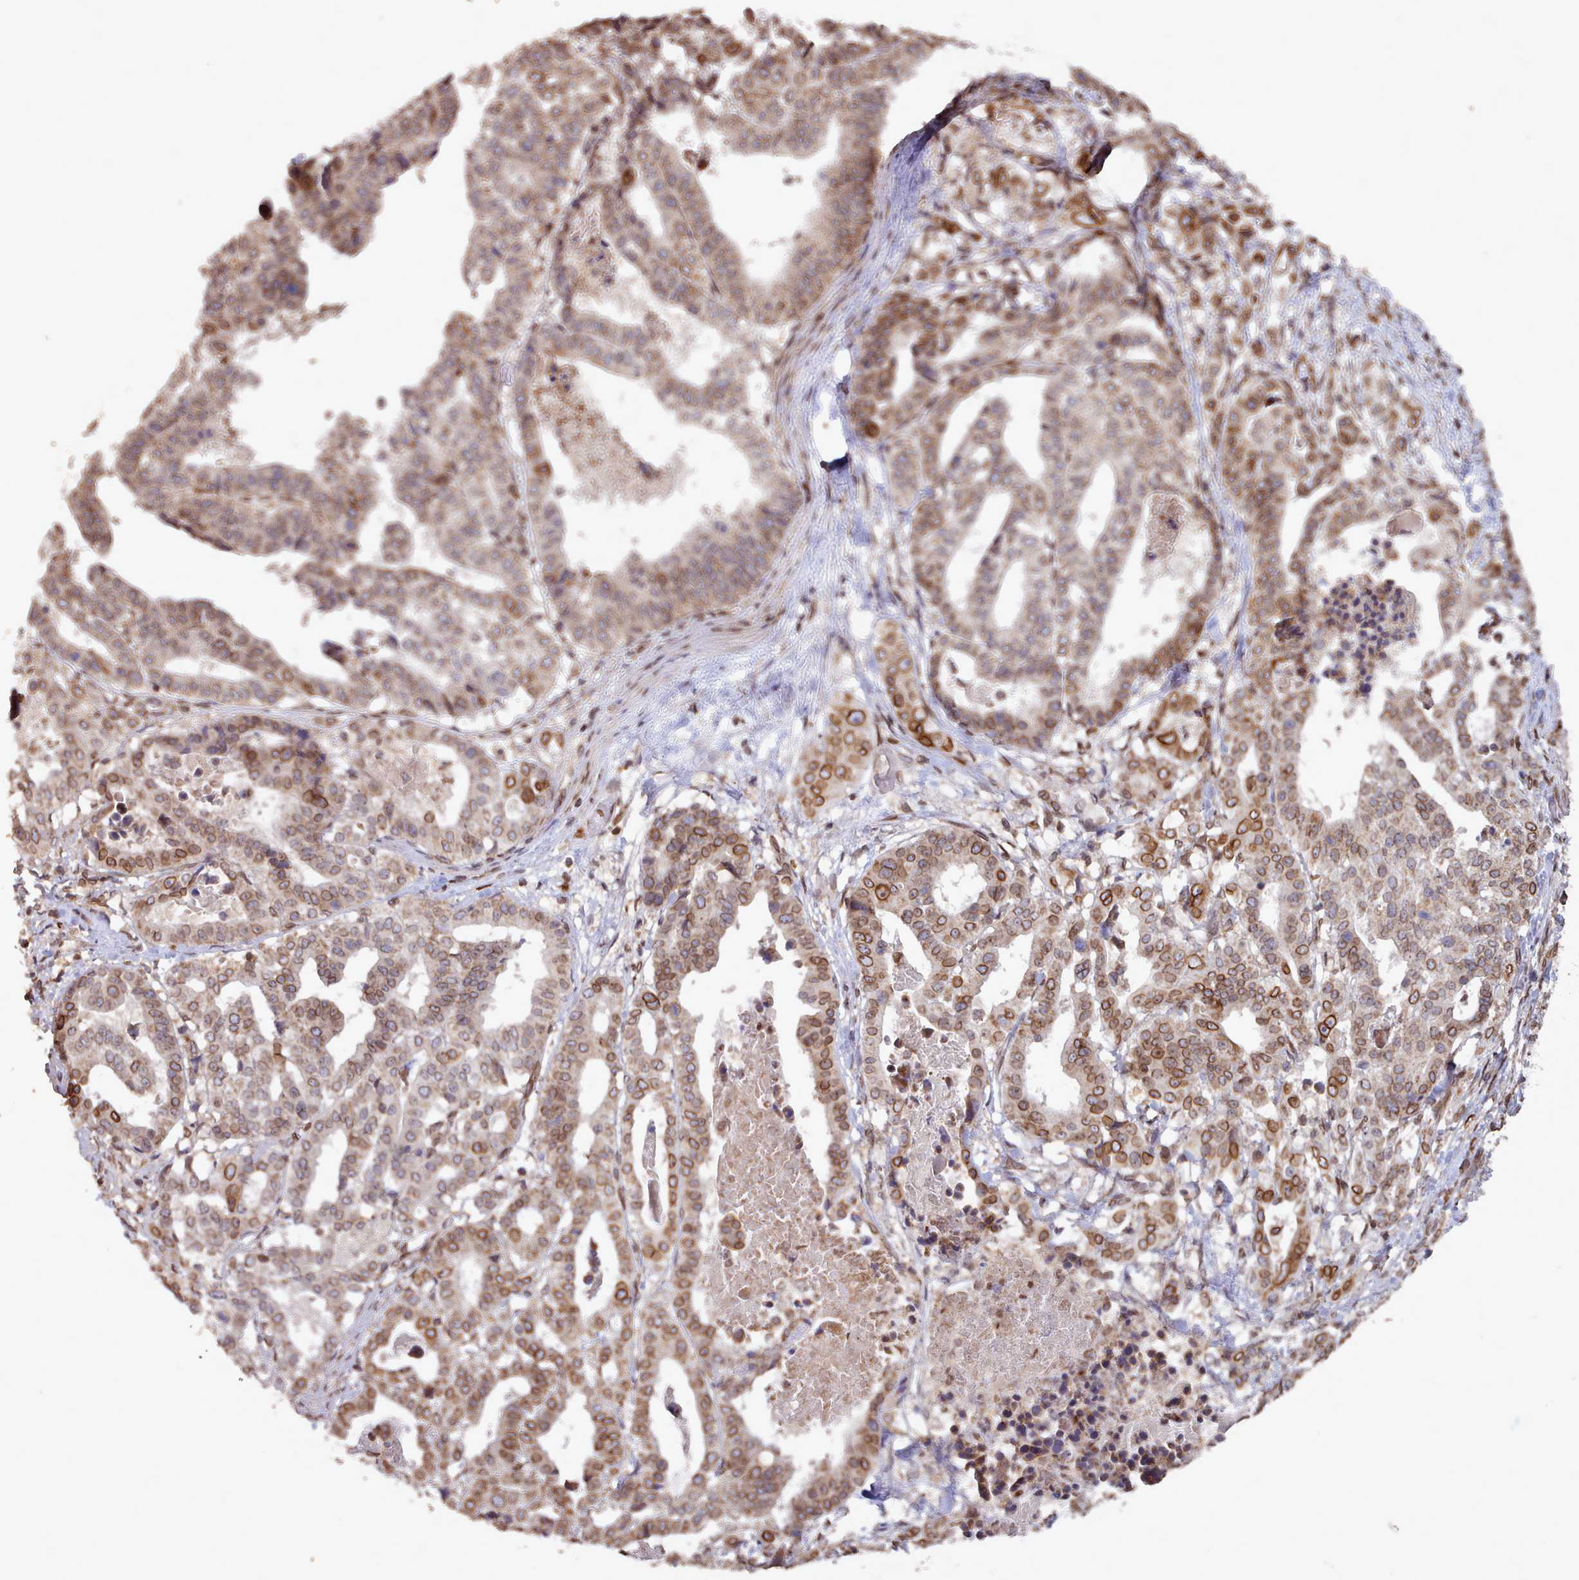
{"staining": {"intensity": "moderate", "quantity": ">75%", "location": "cytoplasmic/membranous,nuclear"}, "tissue": "stomach cancer", "cell_type": "Tumor cells", "image_type": "cancer", "snomed": [{"axis": "morphology", "description": "Adenocarcinoma, NOS"}, {"axis": "topography", "description": "Stomach"}], "caption": "A brown stain highlights moderate cytoplasmic/membranous and nuclear staining of a protein in human stomach cancer (adenocarcinoma) tumor cells.", "gene": "TOR1AIP1", "patient": {"sex": "male", "age": 48}}